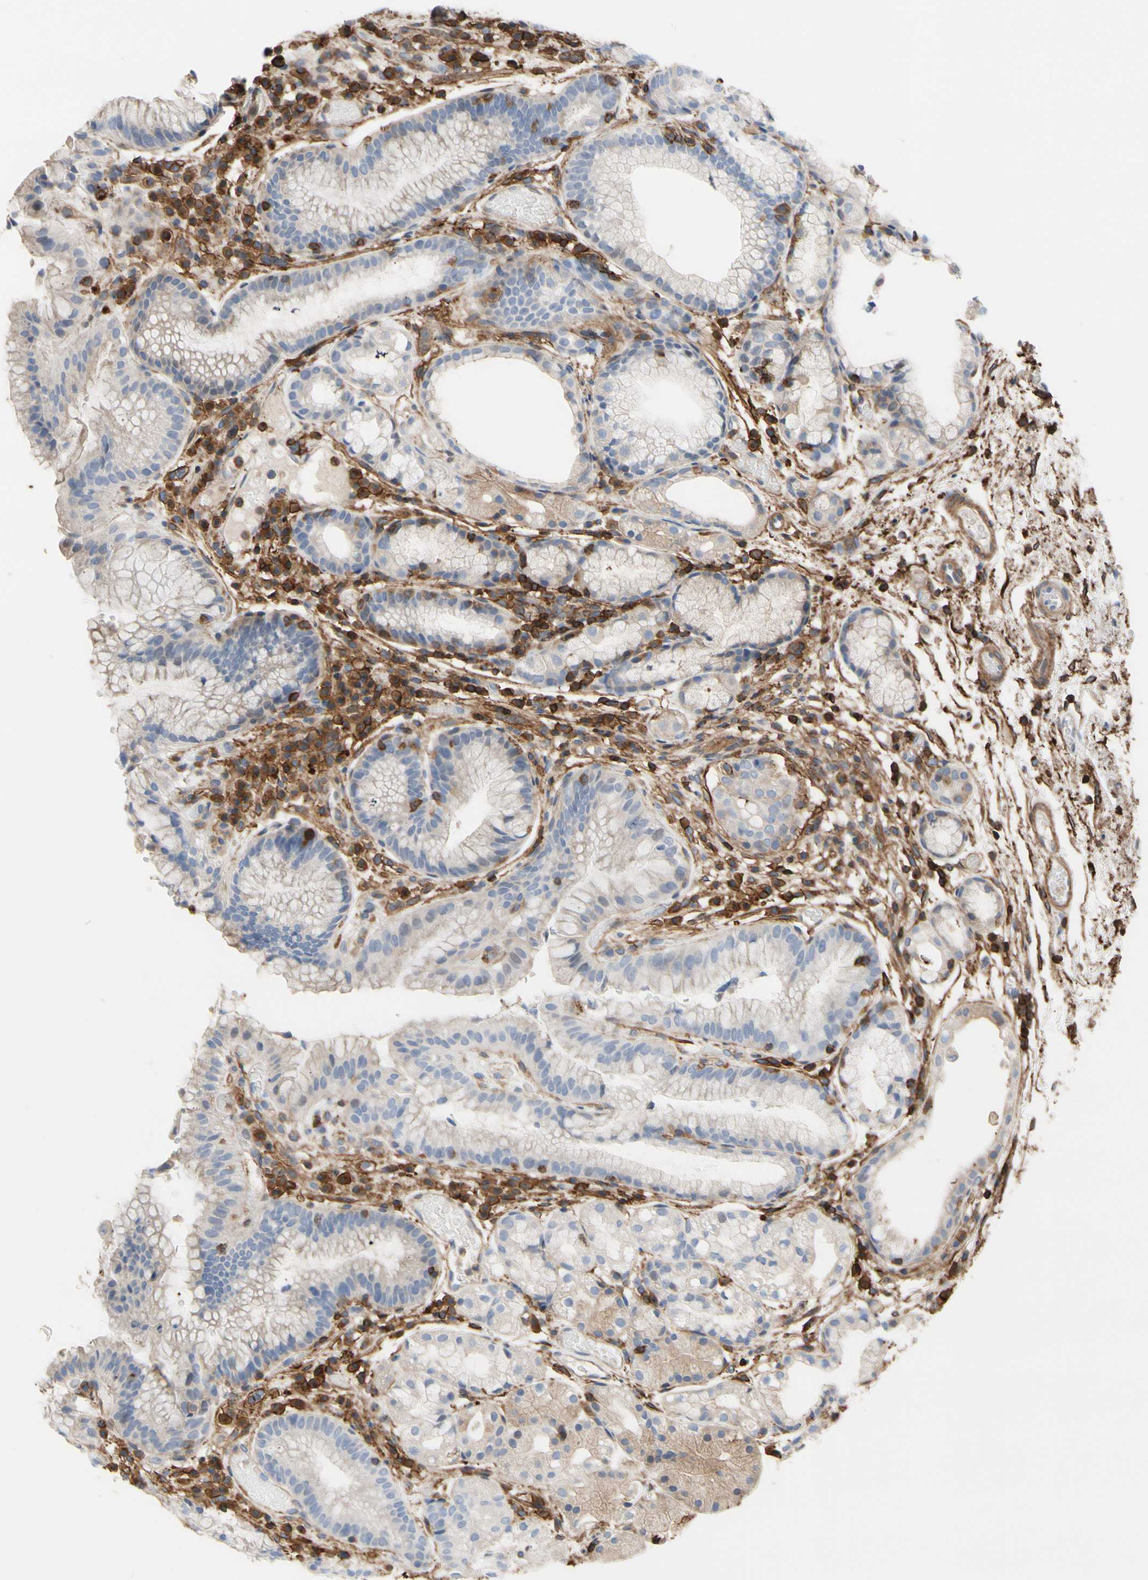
{"staining": {"intensity": "weak", "quantity": "<25%", "location": "cytoplasmic/membranous"}, "tissue": "stomach", "cell_type": "Glandular cells", "image_type": "normal", "snomed": [{"axis": "morphology", "description": "Normal tissue, NOS"}, {"axis": "topography", "description": "Stomach, upper"}], "caption": "DAB (3,3'-diaminobenzidine) immunohistochemical staining of unremarkable stomach exhibits no significant staining in glandular cells. Brightfield microscopy of immunohistochemistry stained with DAB (brown) and hematoxylin (blue), captured at high magnification.", "gene": "ANXA6", "patient": {"sex": "male", "age": 72}}